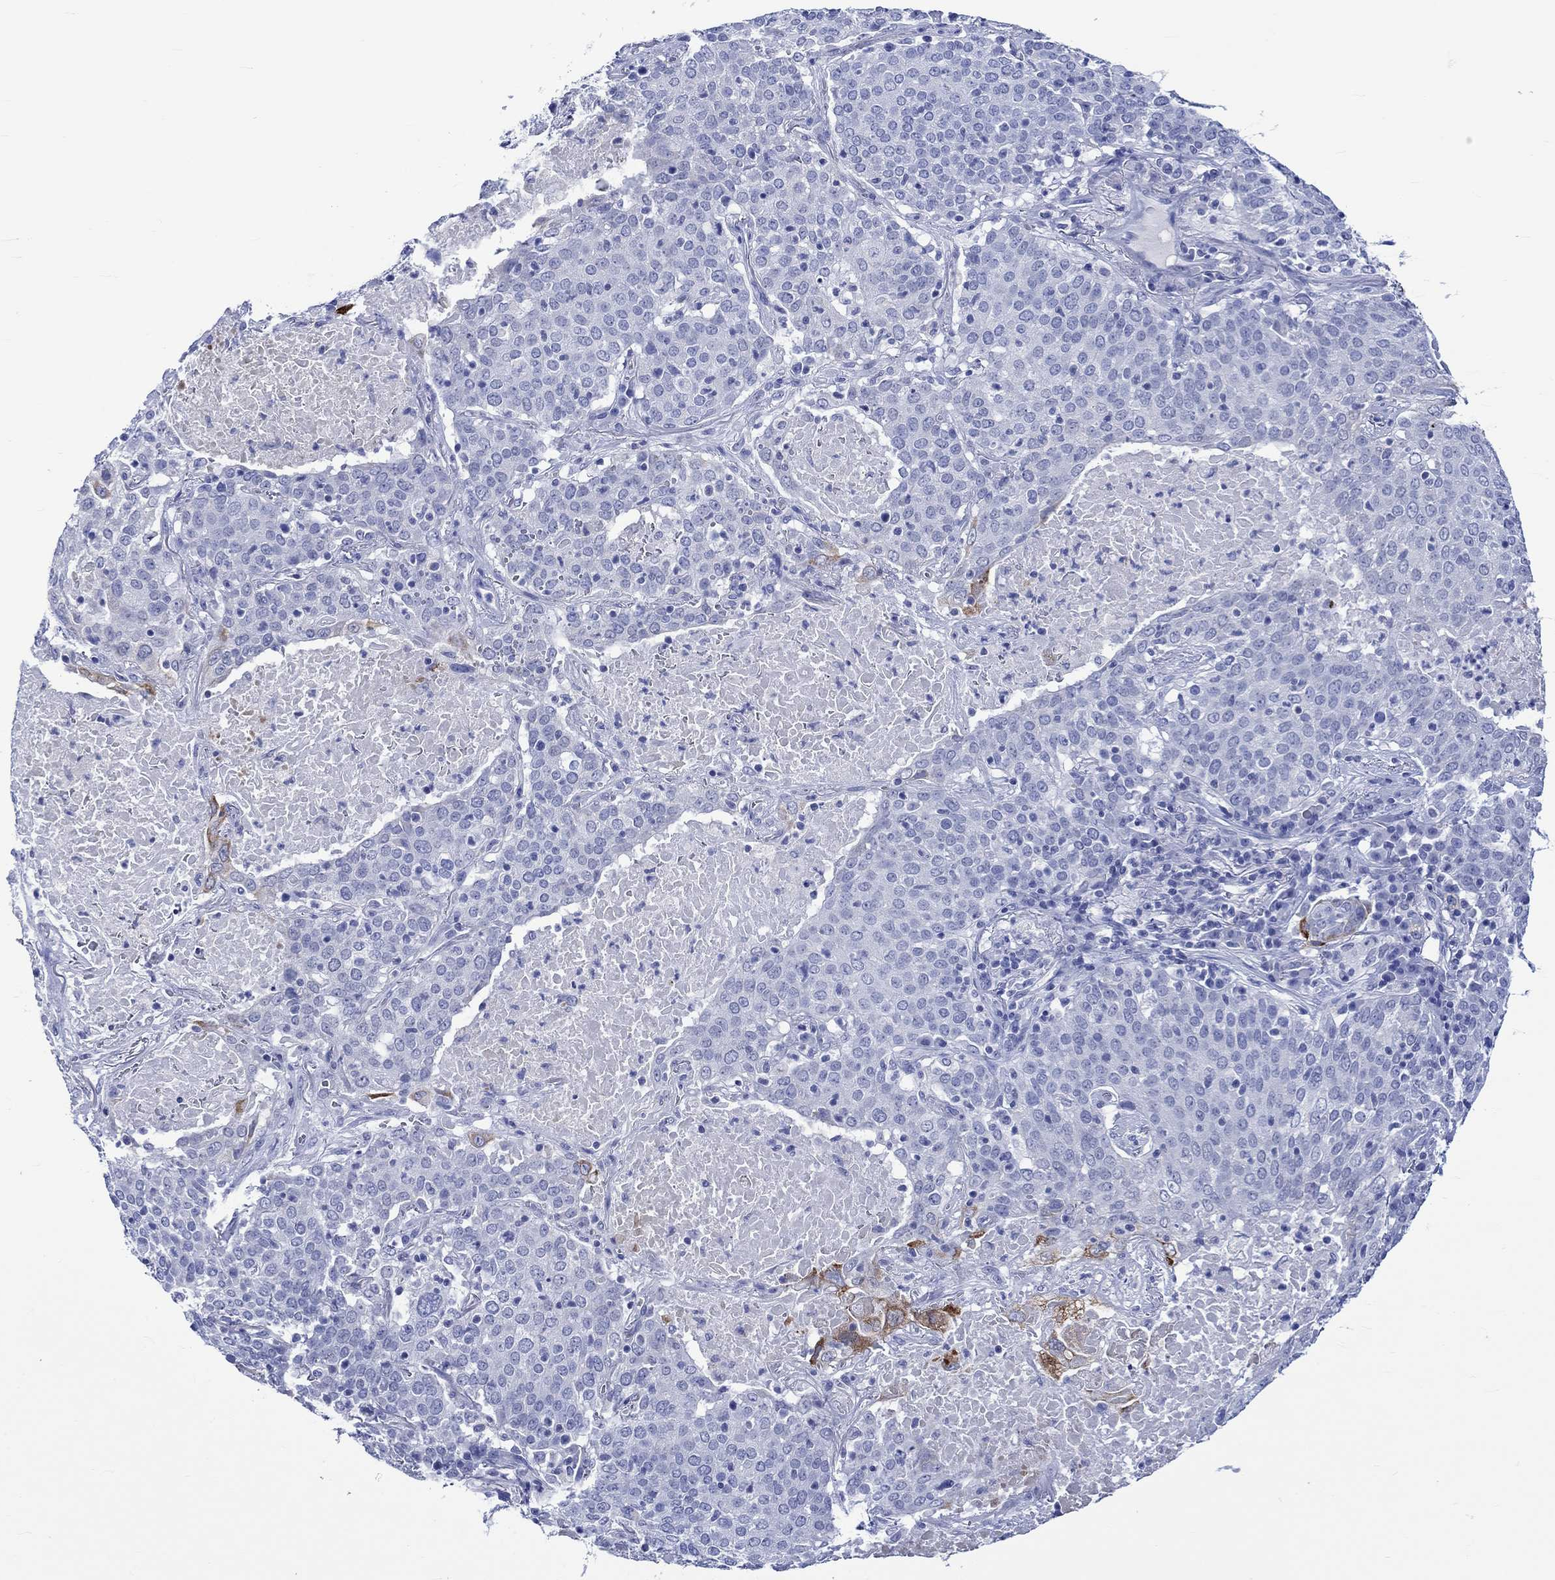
{"staining": {"intensity": "strong", "quantity": "<25%", "location": "cytoplasmic/membranous"}, "tissue": "lung cancer", "cell_type": "Tumor cells", "image_type": "cancer", "snomed": [{"axis": "morphology", "description": "Squamous cell carcinoma, NOS"}, {"axis": "topography", "description": "Lung"}], "caption": "Squamous cell carcinoma (lung) tissue exhibits strong cytoplasmic/membranous positivity in approximately <25% of tumor cells", "gene": "KLHL33", "patient": {"sex": "male", "age": 82}}